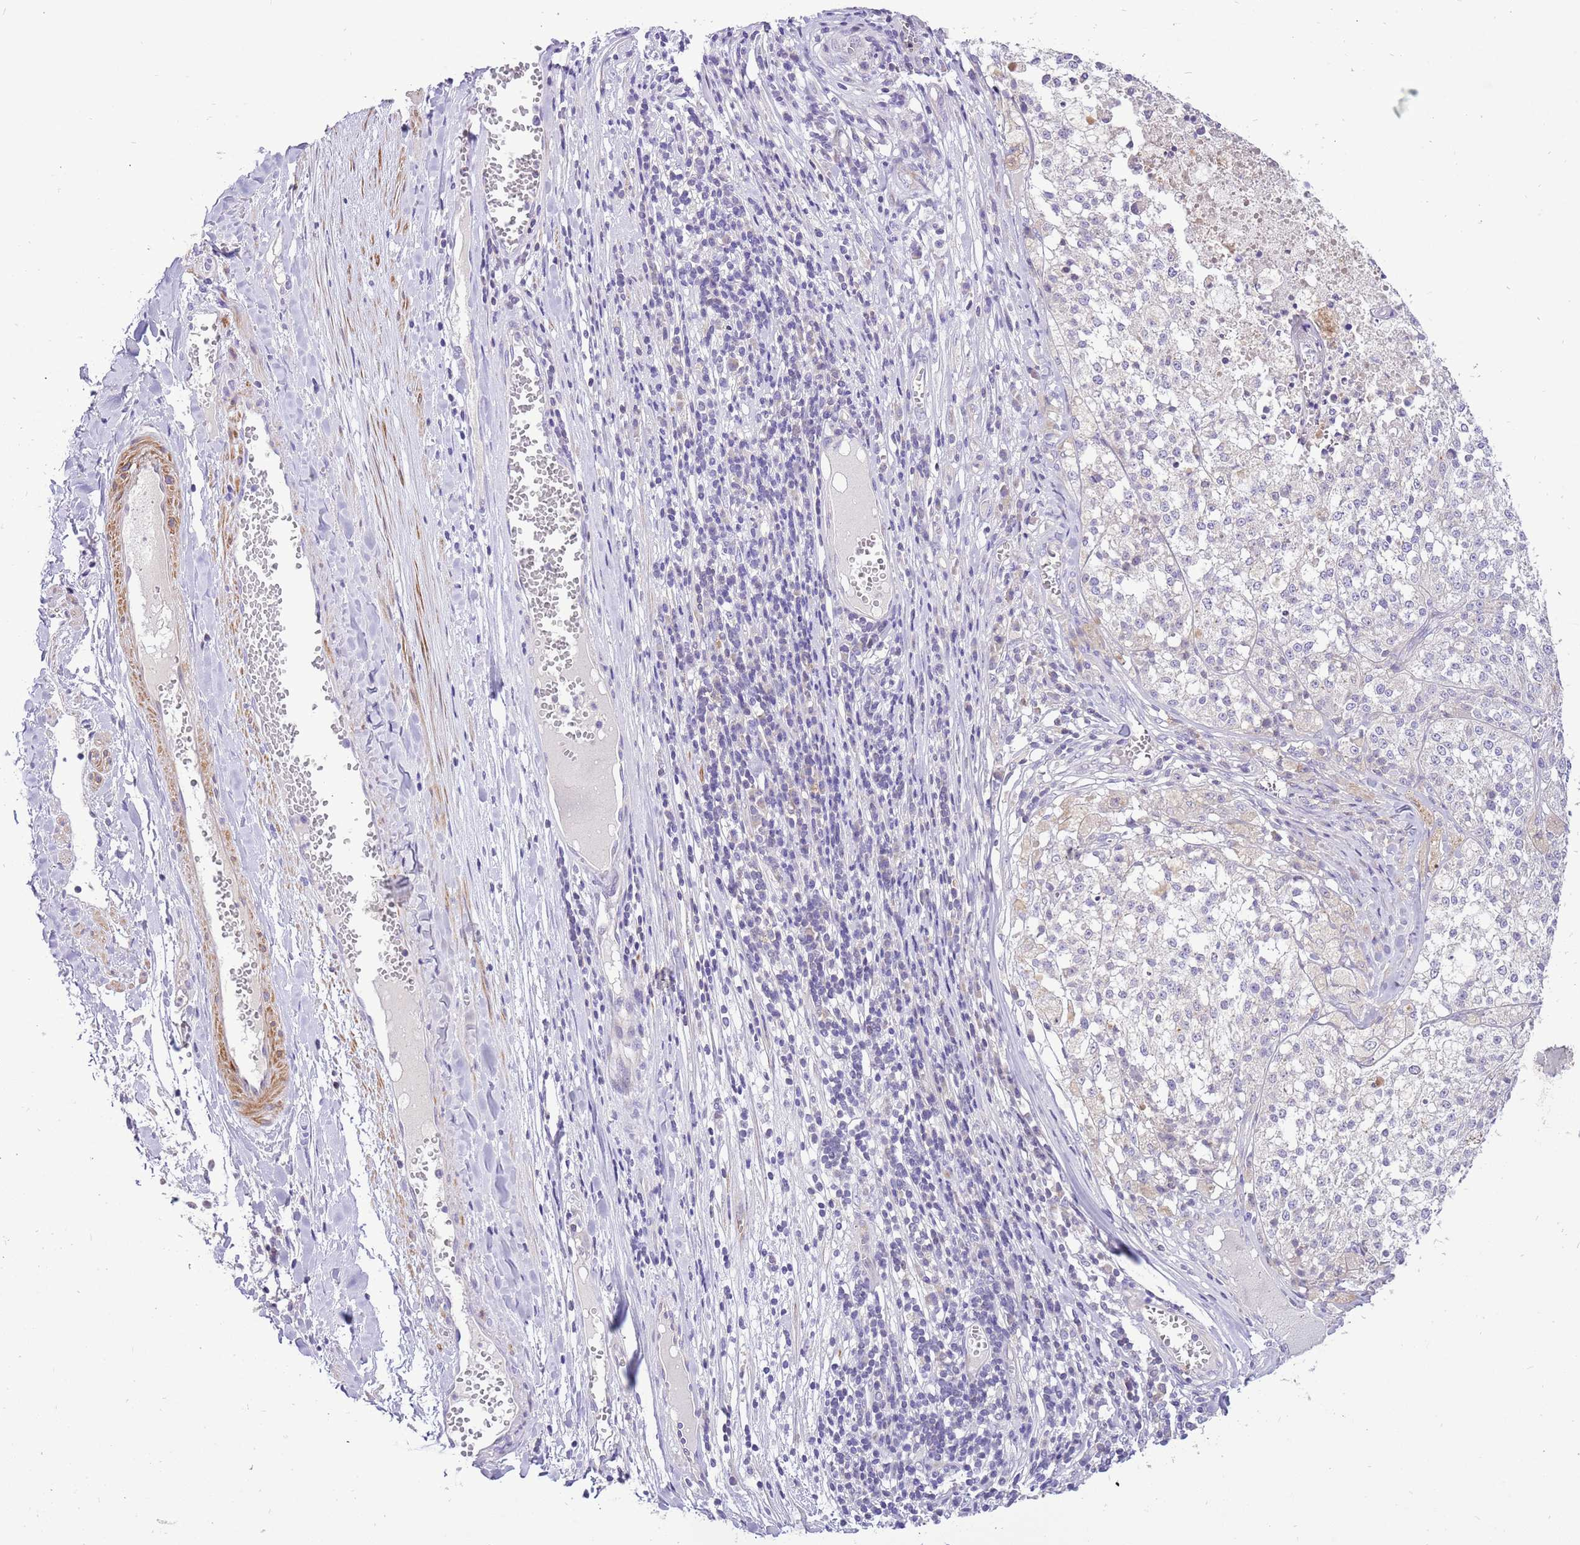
{"staining": {"intensity": "negative", "quantity": "none", "location": "none"}, "tissue": "melanoma", "cell_type": "Tumor cells", "image_type": "cancer", "snomed": [{"axis": "morphology", "description": "Malignant melanoma, NOS"}, {"axis": "topography", "description": "Skin"}], "caption": "DAB immunohistochemical staining of melanoma reveals no significant expression in tumor cells.", "gene": "GLCE", "patient": {"sex": "female", "age": 64}}